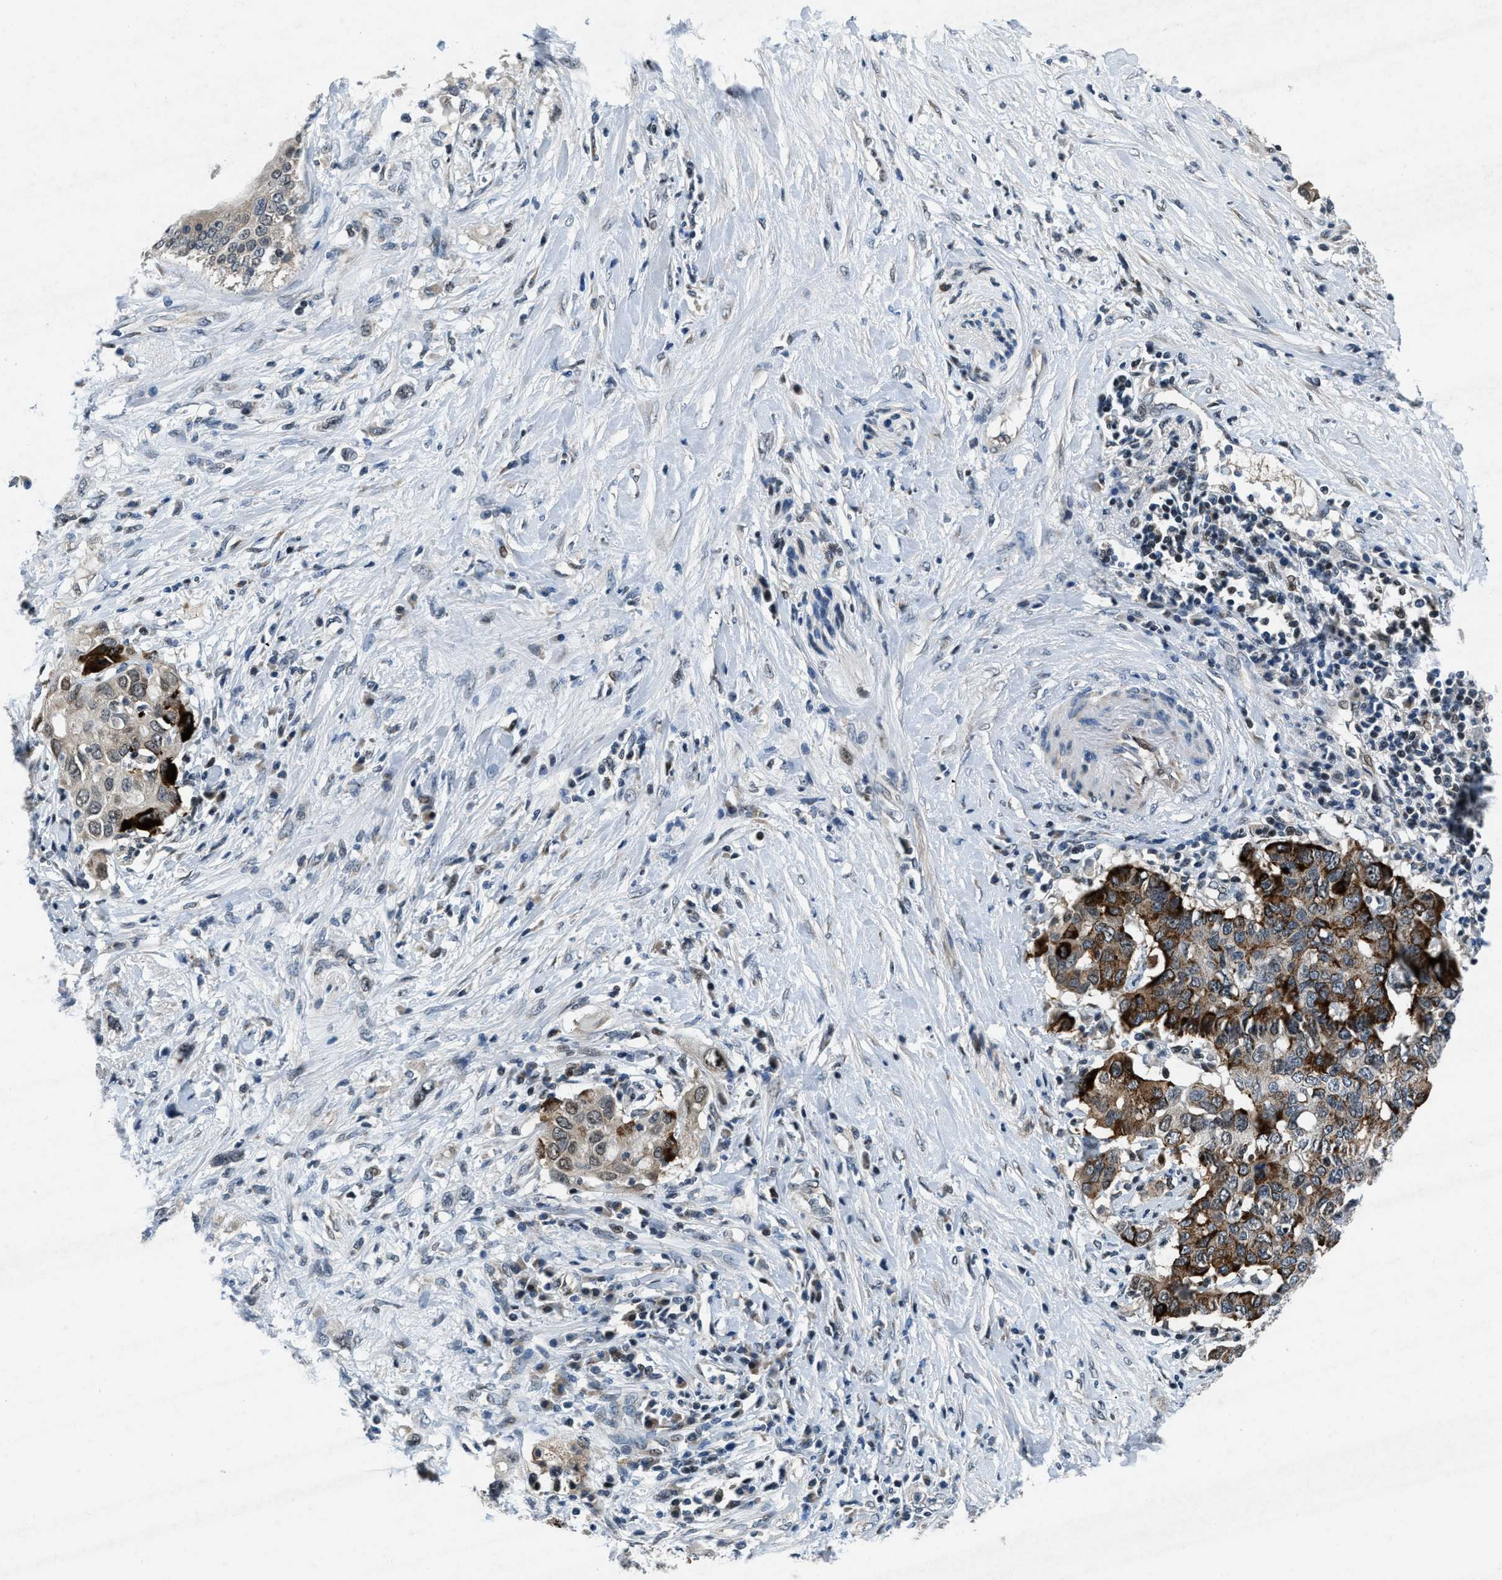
{"staining": {"intensity": "strong", "quantity": "25%-75%", "location": "cytoplasmic/membranous"}, "tissue": "pancreatic cancer", "cell_type": "Tumor cells", "image_type": "cancer", "snomed": [{"axis": "morphology", "description": "Adenocarcinoma, NOS"}, {"axis": "topography", "description": "Pancreas"}], "caption": "Immunohistochemistry (IHC) of human pancreatic cancer (adenocarcinoma) shows high levels of strong cytoplasmic/membranous positivity in approximately 25%-75% of tumor cells.", "gene": "PHLDA1", "patient": {"sex": "female", "age": 56}}